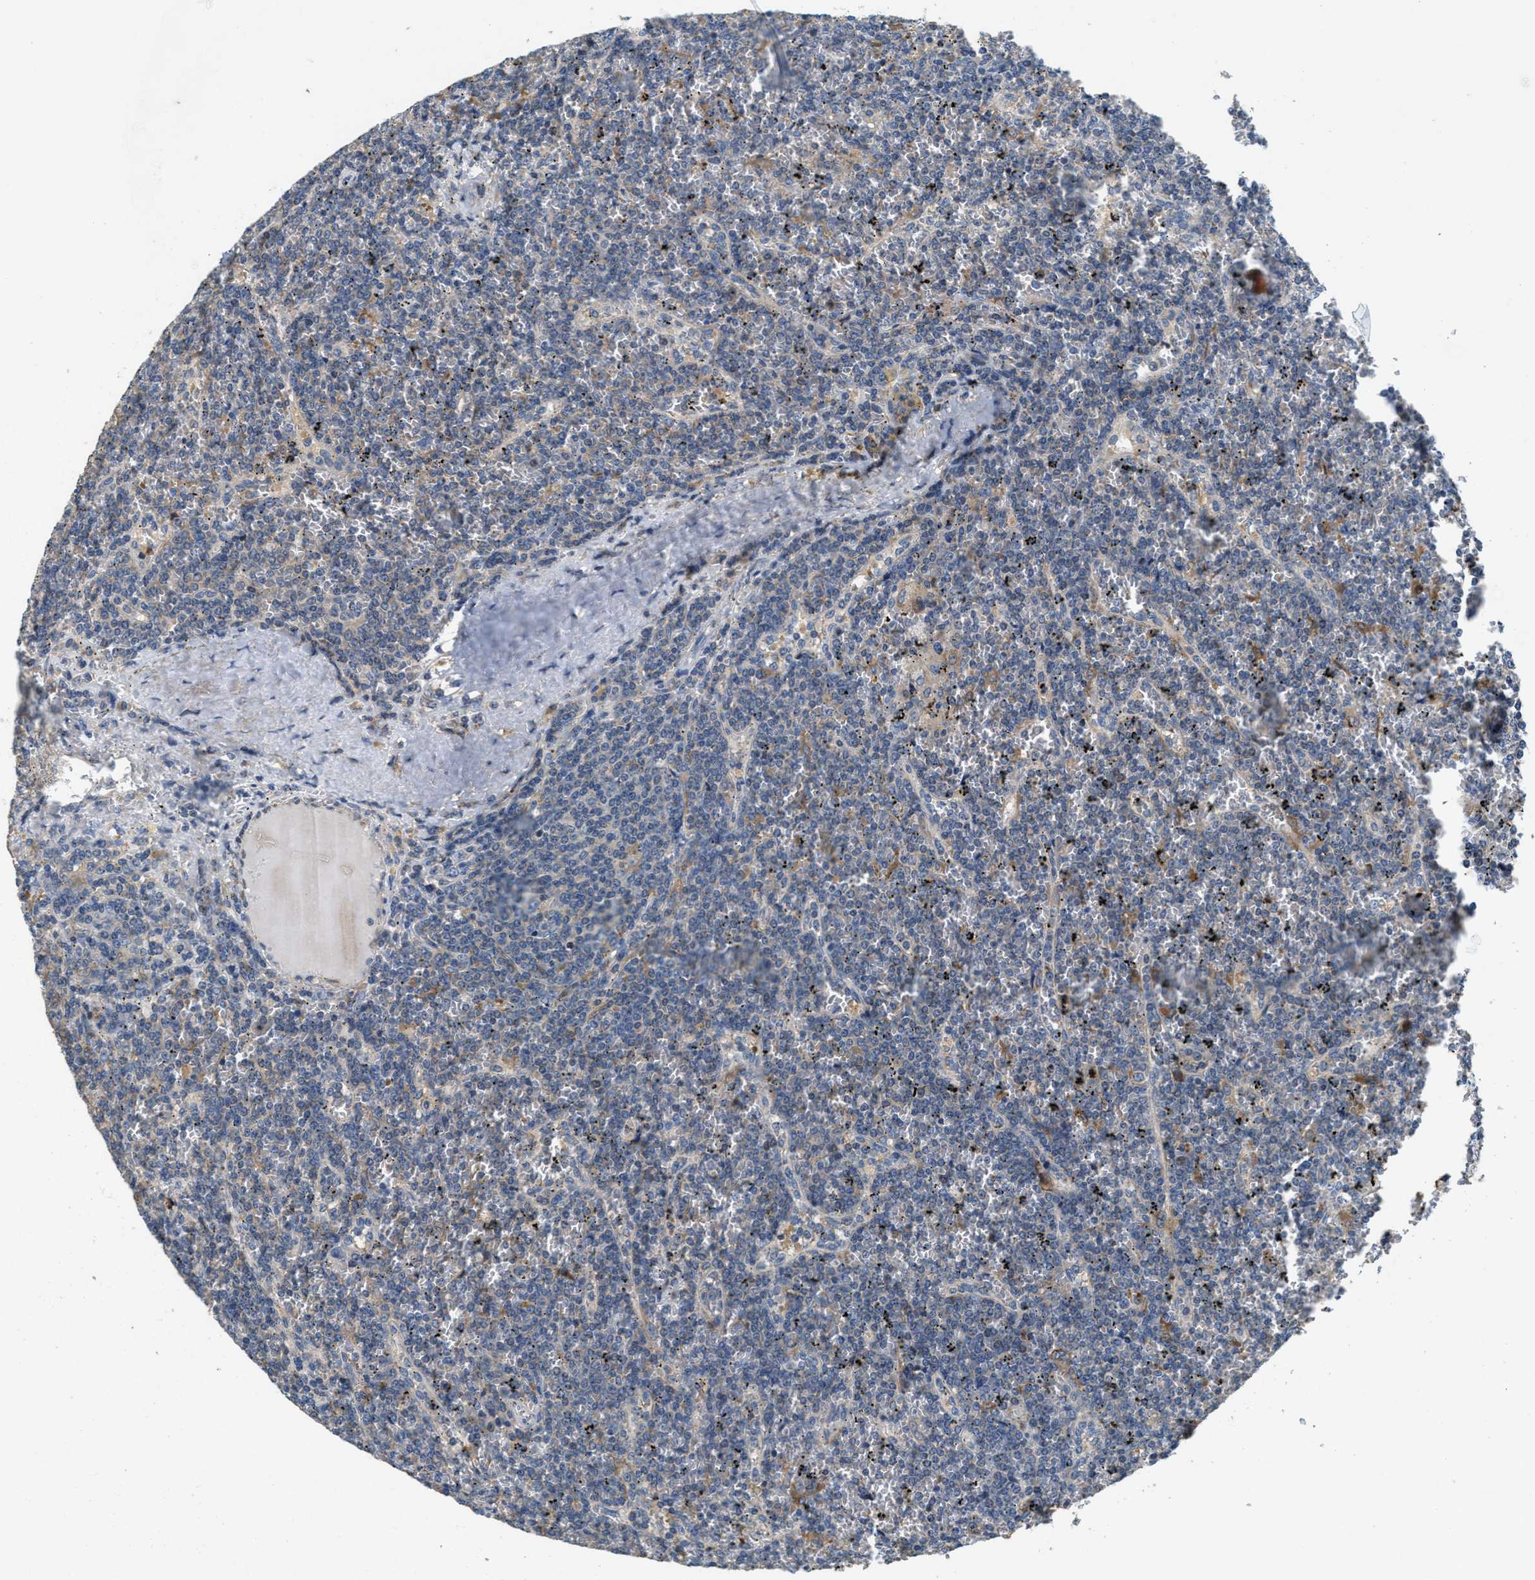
{"staining": {"intensity": "negative", "quantity": "none", "location": "none"}, "tissue": "lymphoma", "cell_type": "Tumor cells", "image_type": "cancer", "snomed": [{"axis": "morphology", "description": "Malignant lymphoma, non-Hodgkin's type, Low grade"}, {"axis": "topography", "description": "Spleen"}], "caption": "This is an immunohistochemistry (IHC) image of human malignant lymphoma, non-Hodgkin's type (low-grade). There is no expression in tumor cells.", "gene": "DGKE", "patient": {"sex": "female", "age": 19}}